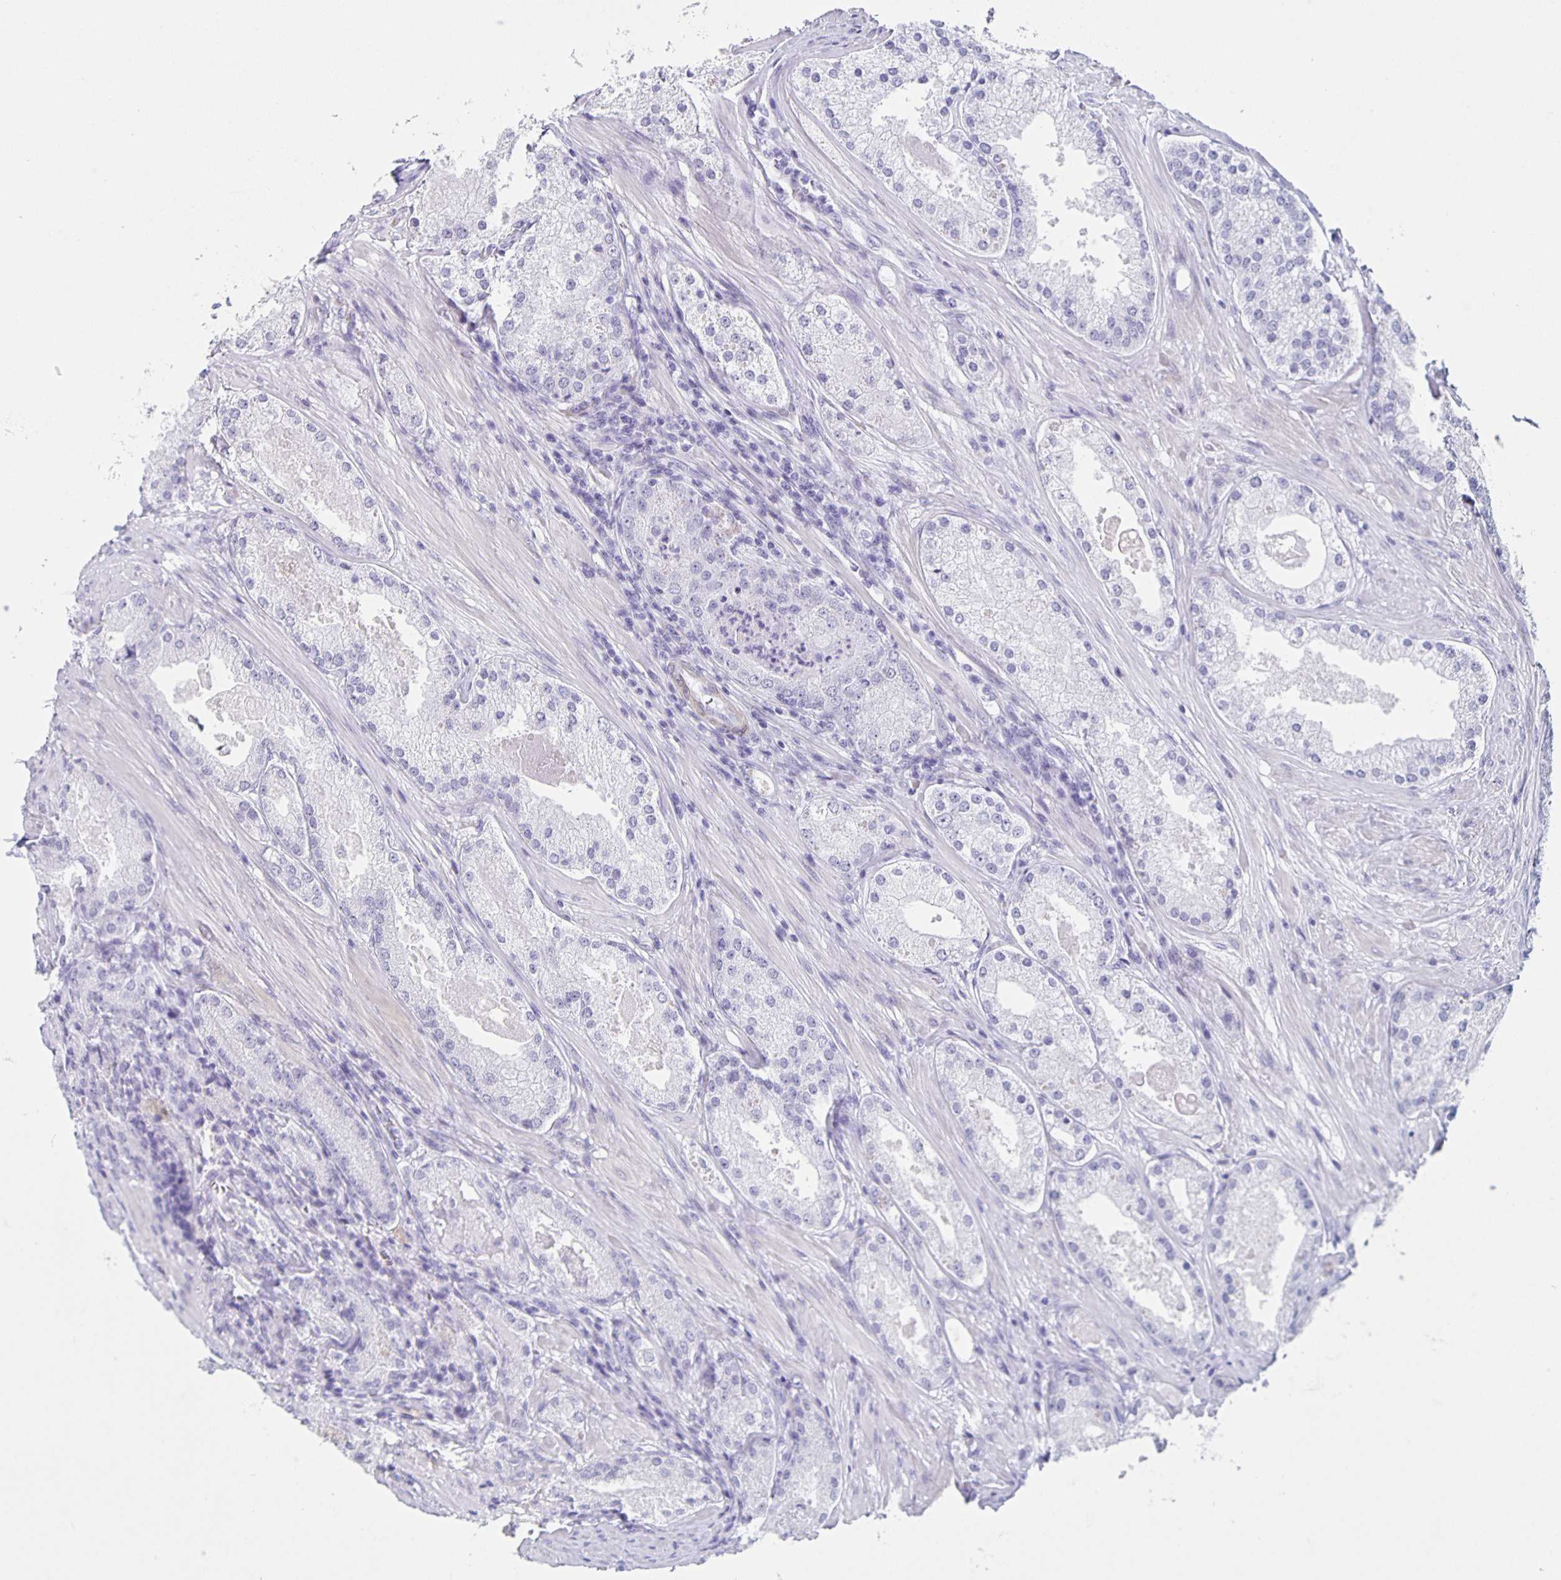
{"staining": {"intensity": "negative", "quantity": "none", "location": "none"}, "tissue": "prostate cancer", "cell_type": "Tumor cells", "image_type": "cancer", "snomed": [{"axis": "morphology", "description": "Adenocarcinoma, Low grade"}, {"axis": "topography", "description": "Prostate"}], "caption": "Tumor cells are negative for protein expression in human prostate cancer (low-grade adenocarcinoma).", "gene": "TPPP", "patient": {"sex": "male", "age": 68}}